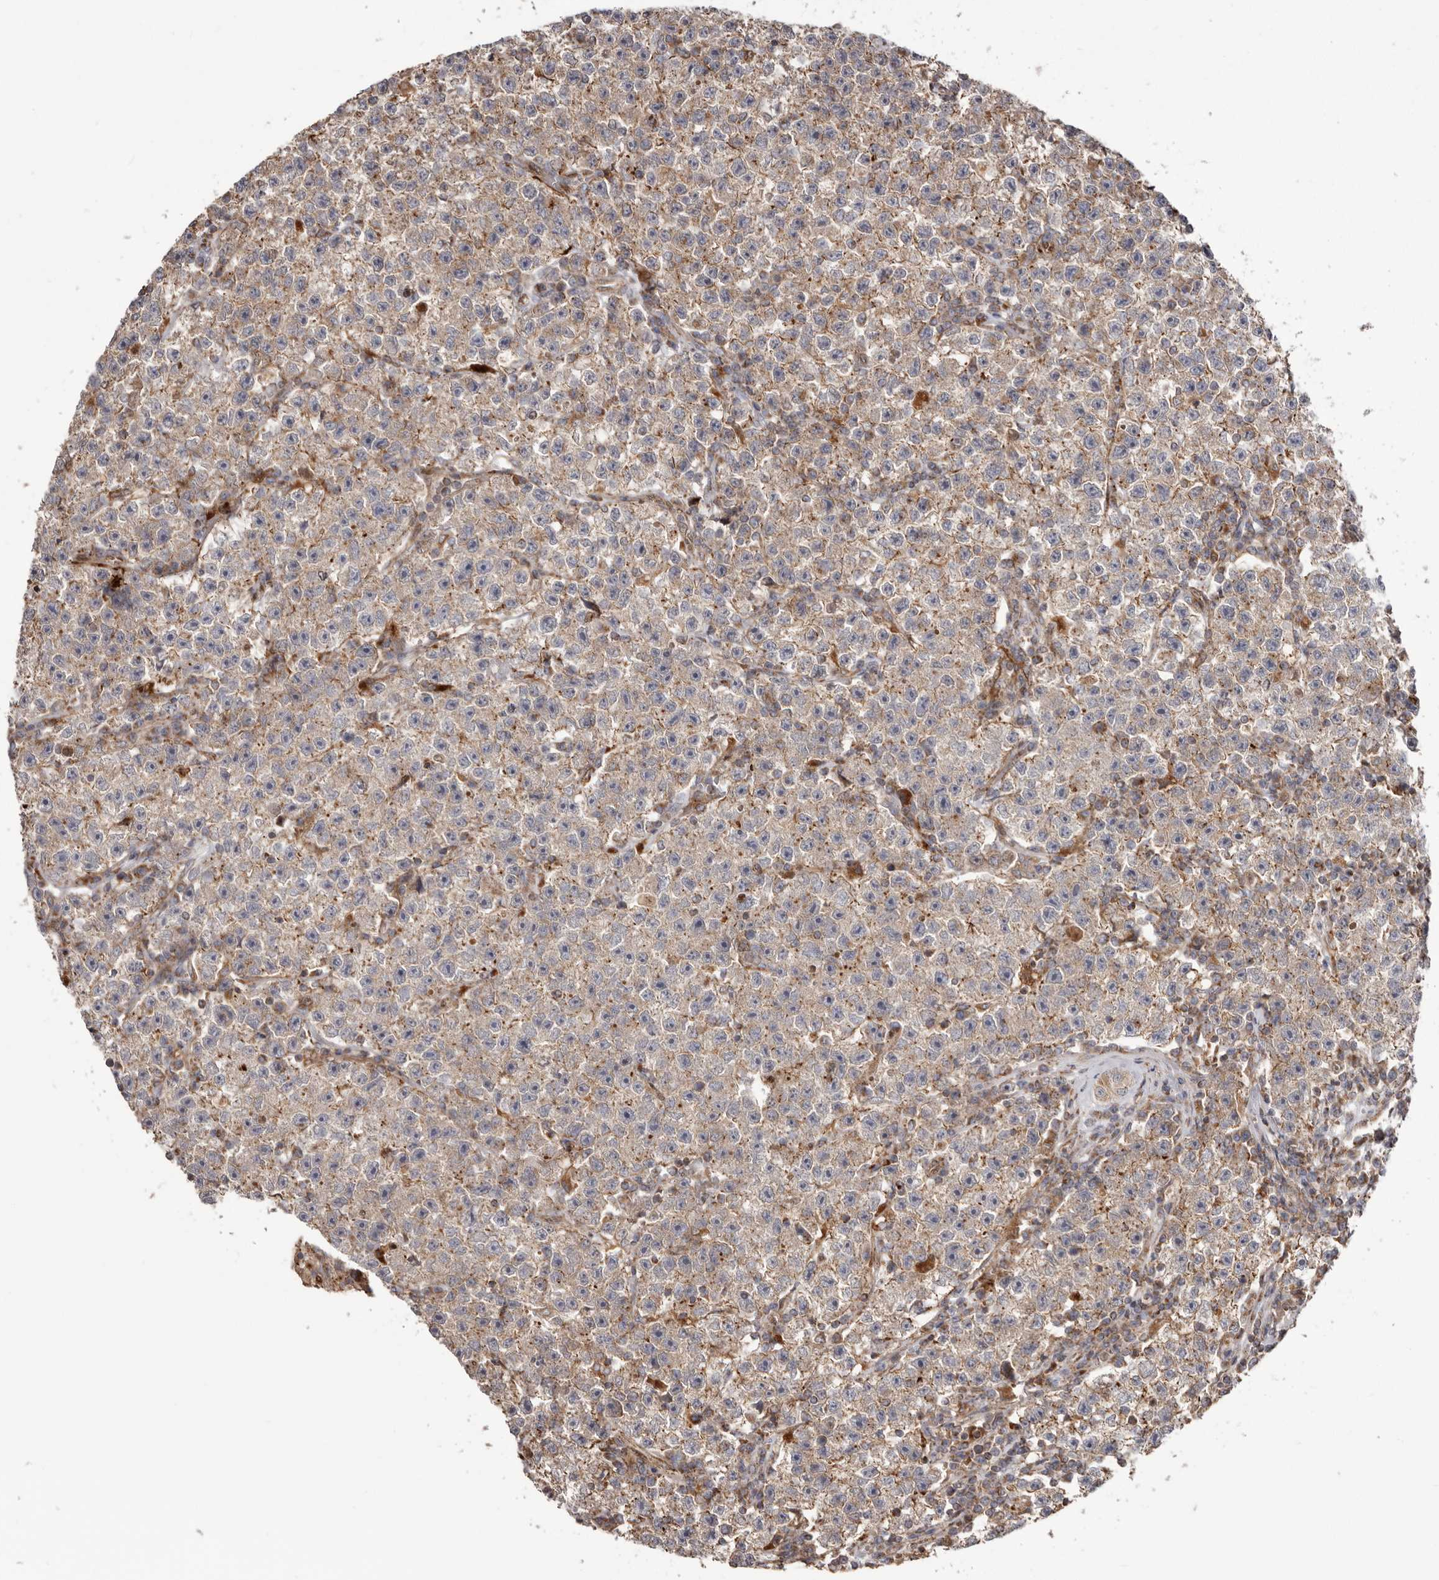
{"staining": {"intensity": "weak", "quantity": ">75%", "location": "cytoplasmic/membranous"}, "tissue": "testis cancer", "cell_type": "Tumor cells", "image_type": "cancer", "snomed": [{"axis": "morphology", "description": "Seminoma, NOS"}, {"axis": "topography", "description": "Testis"}], "caption": "IHC staining of testis seminoma, which reveals low levels of weak cytoplasmic/membranous positivity in approximately >75% of tumor cells indicating weak cytoplasmic/membranous protein positivity. The staining was performed using DAB (3,3'-diaminobenzidine) (brown) for protein detection and nuclei were counterstained in hematoxylin (blue).", "gene": "NUP43", "patient": {"sex": "male", "age": 22}}